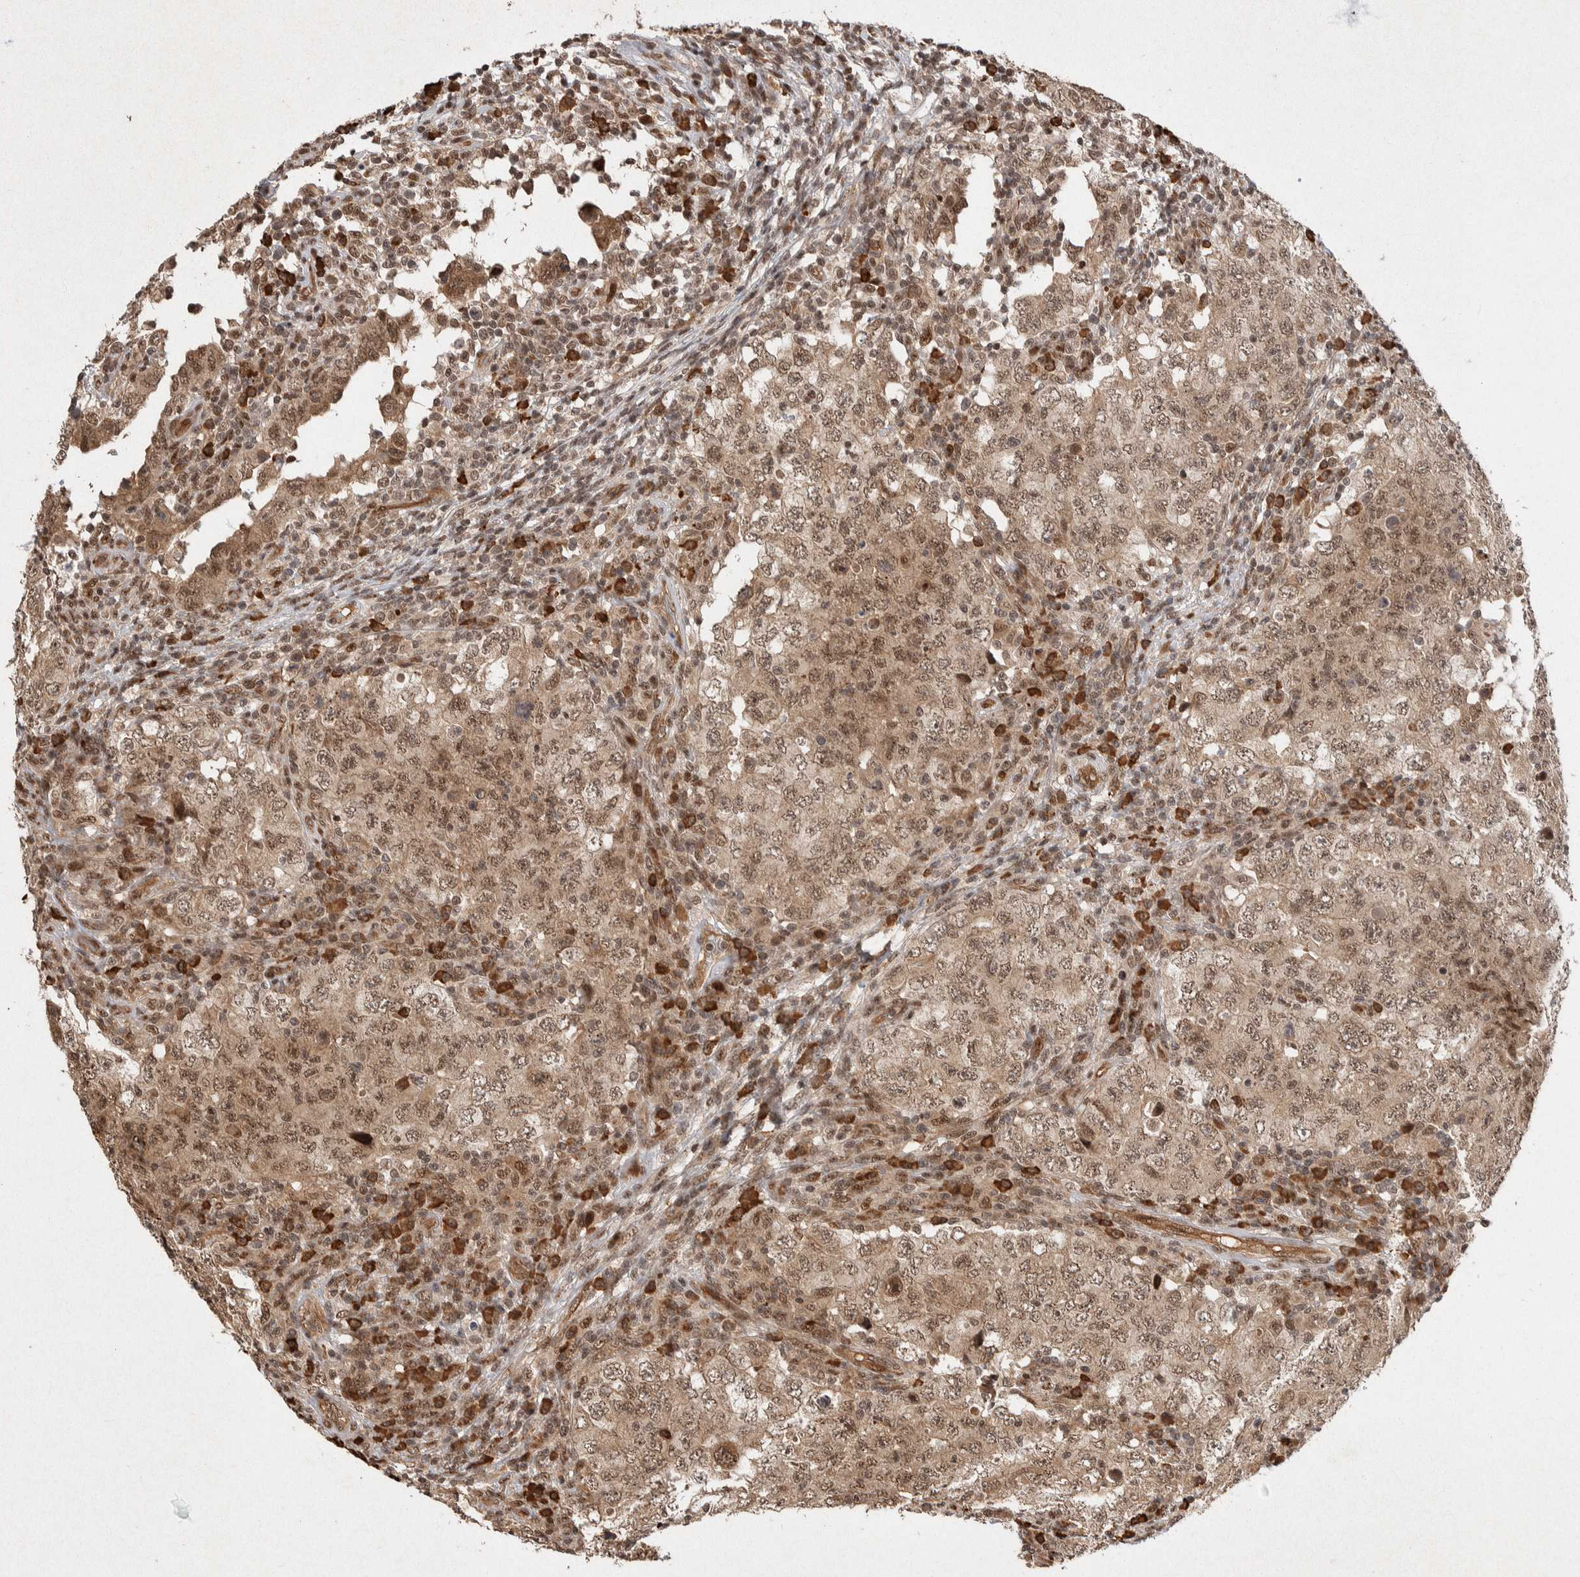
{"staining": {"intensity": "moderate", "quantity": ">75%", "location": "cytoplasmic/membranous,nuclear"}, "tissue": "testis cancer", "cell_type": "Tumor cells", "image_type": "cancer", "snomed": [{"axis": "morphology", "description": "Carcinoma, Embryonal, NOS"}, {"axis": "topography", "description": "Testis"}], "caption": "Immunohistochemistry (IHC) micrograph of human testis embryonal carcinoma stained for a protein (brown), which shows medium levels of moderate cytoplasmic/membranous and nuclear expression in about >75% of tumor cells.", "gene": "TOR1B", "patient": {"sex": "male", "age": 26}}